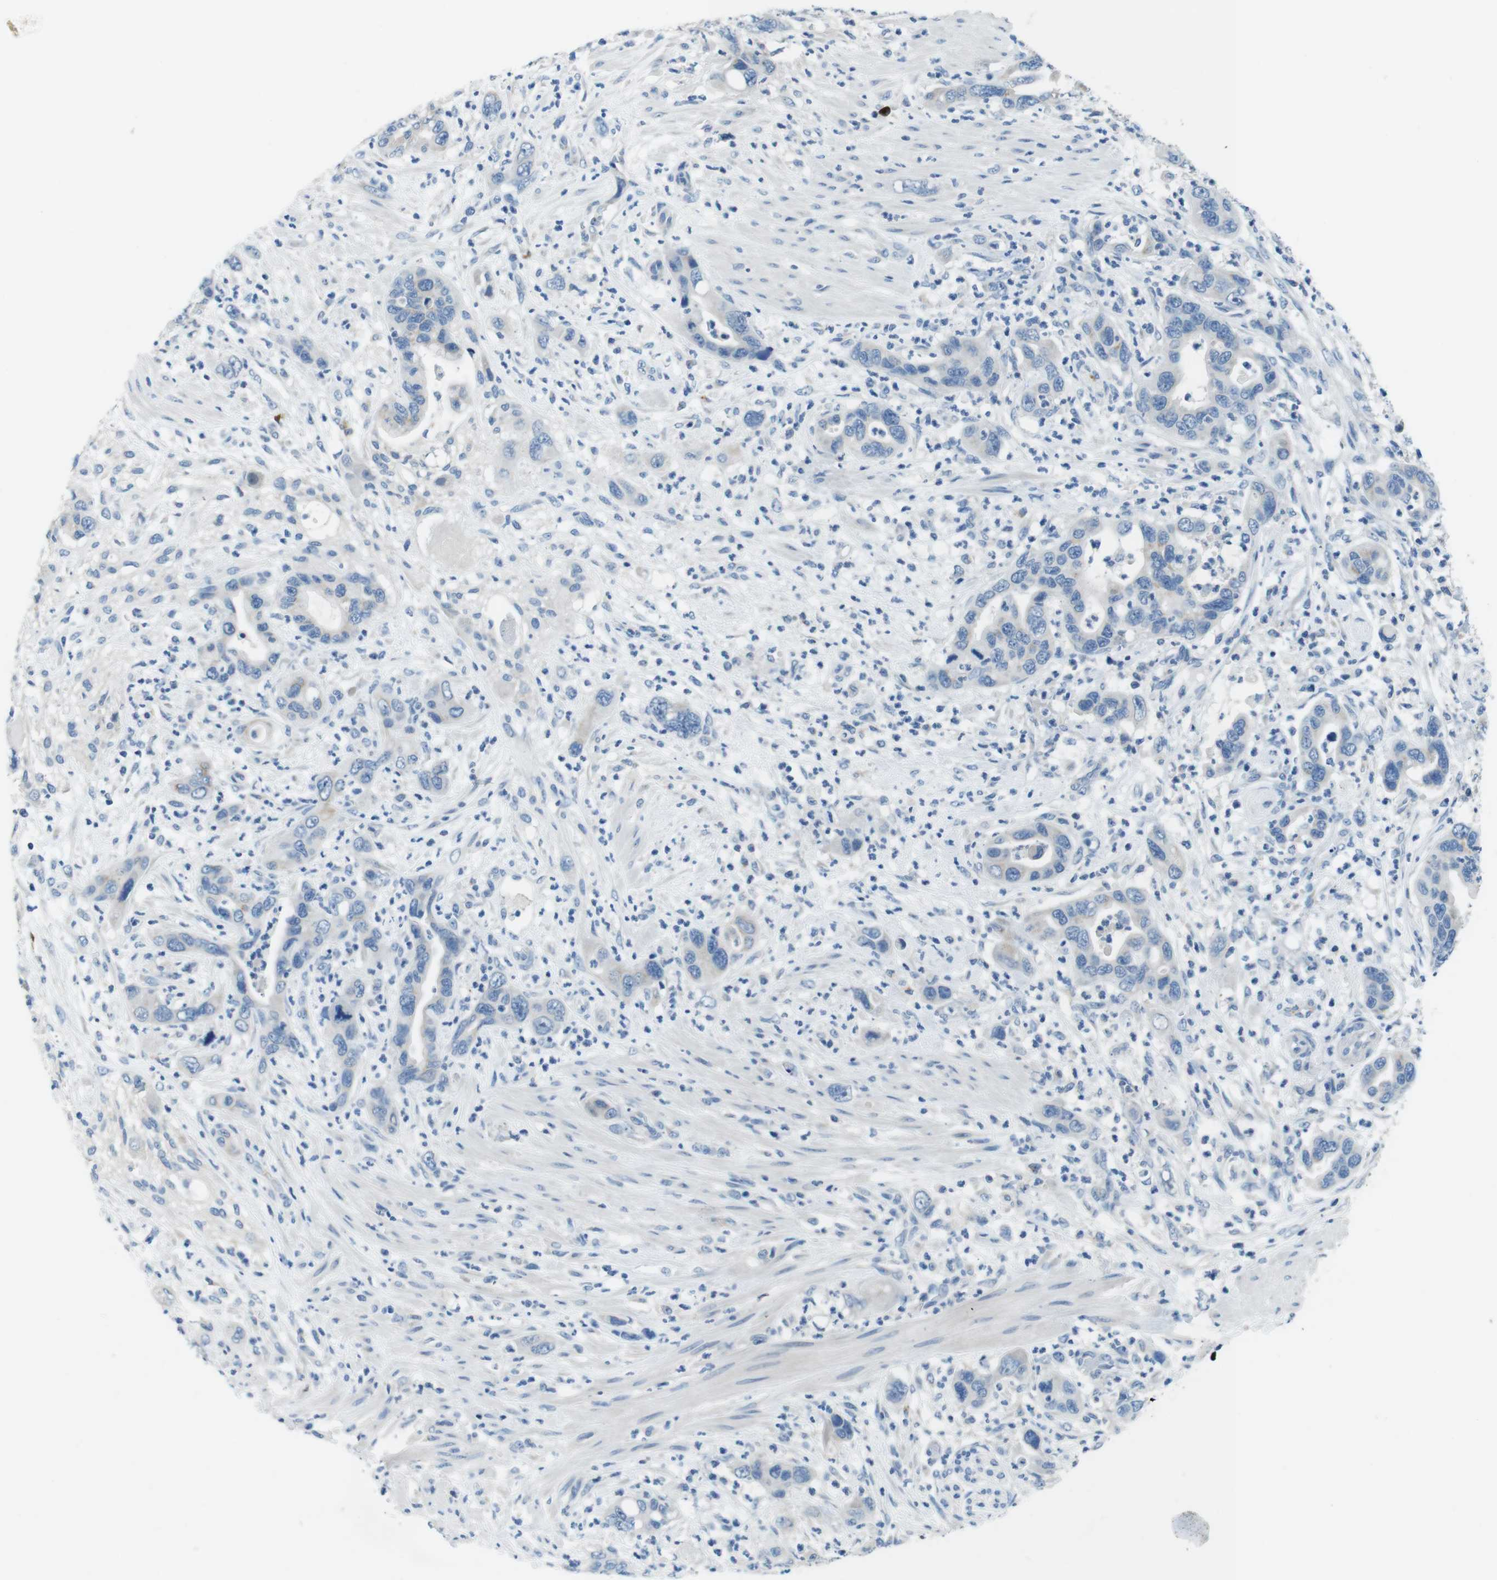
{"staining": {"intensity": "negative", "quantity": "none", "location": "none"}, "tissue": "pancreatic cancer", "cell_type": "Tumor cells", "image_type": "cancer", "snomed": [{"axis": "morphology", "description": "Adenocarcinoma, NOS"}, {"axis": "topography", "description": "Pancreas"}], "caption": "High power microscopy micrograph of an immunohistochemistry (IHC) image of pancreatic cancer (adenocarcinoma), revealing no significant expression in tumor cells.", "gene": "SLC35A3", "patient": {"sex": "female", "age": 71}}